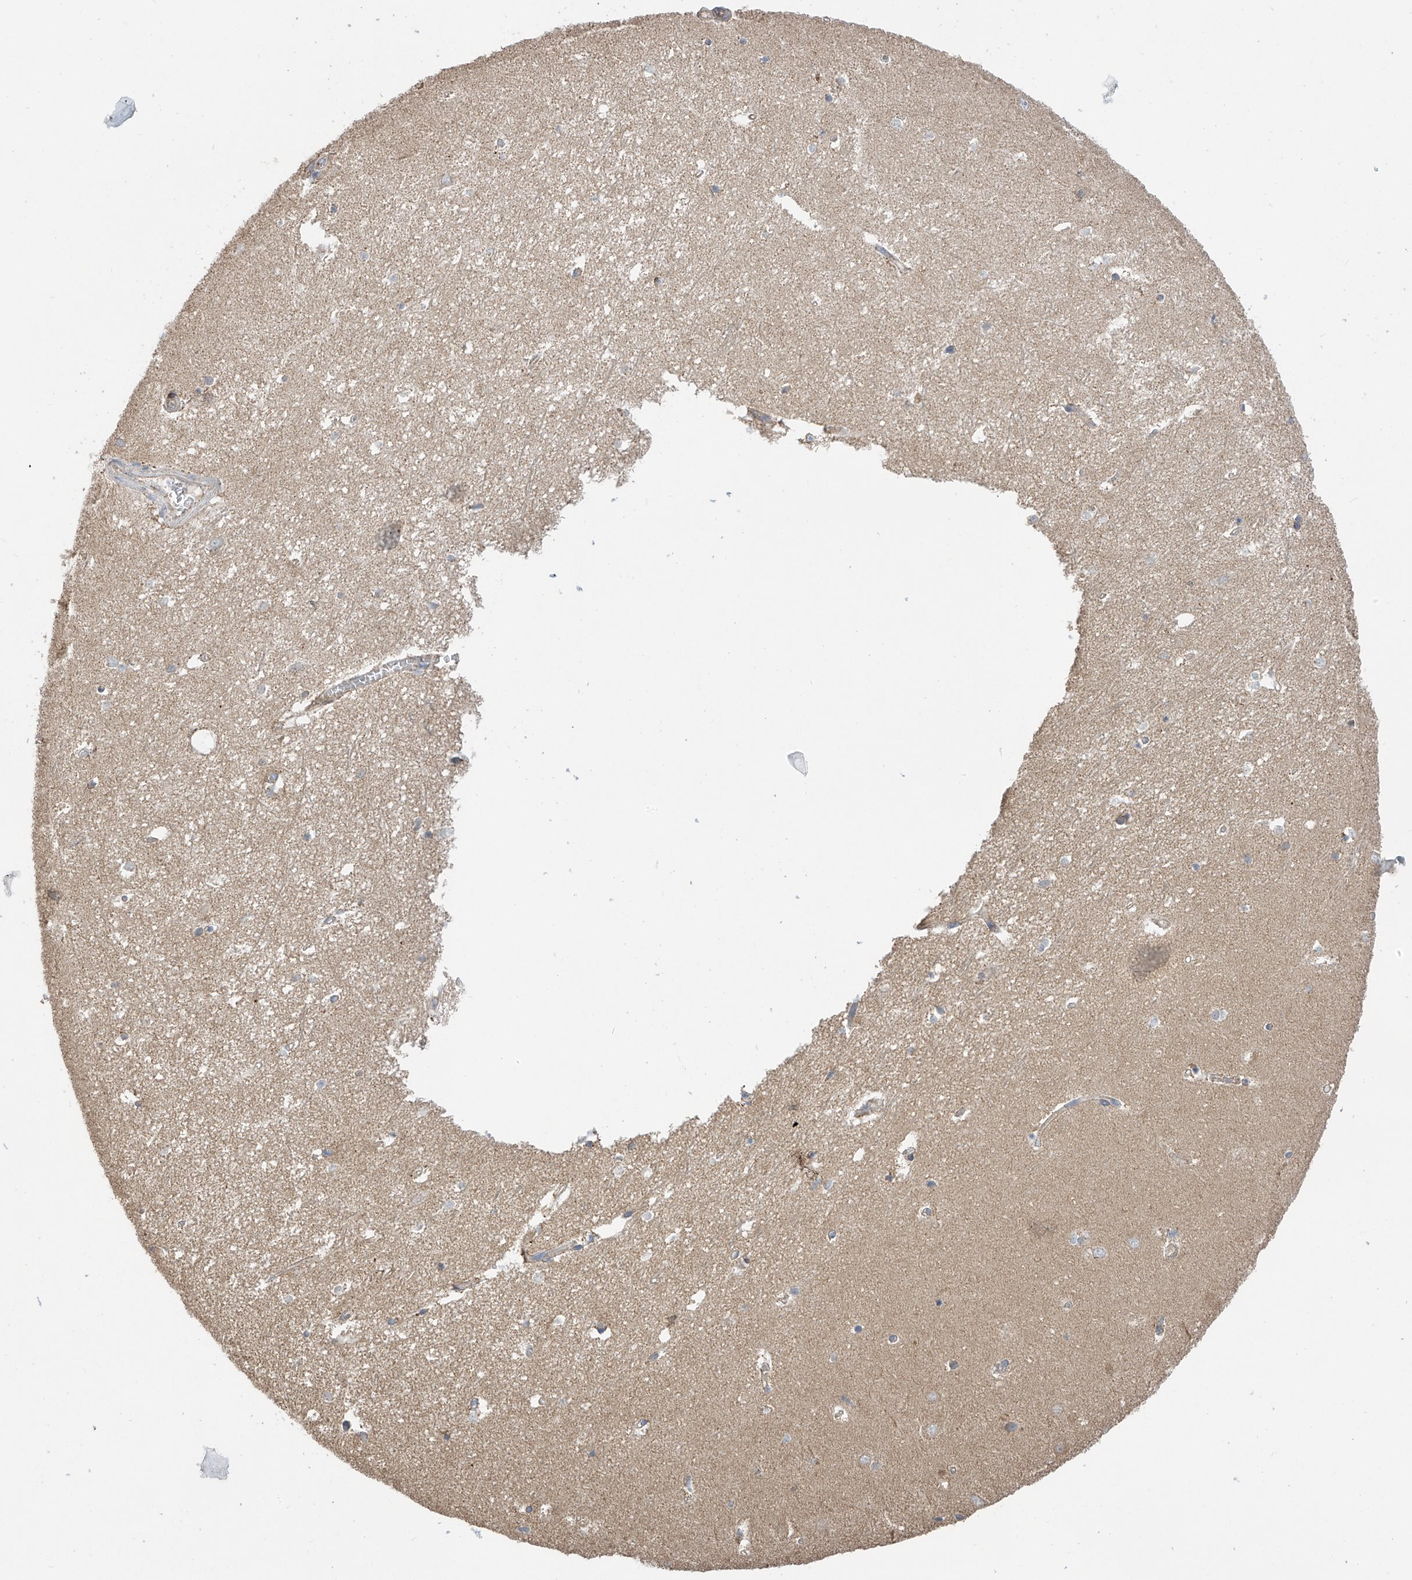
{"staining": {"intensity": "weak", "quantity": "<25%", "location": "cytoplasmic/membranous"}, "tissue": "hippocampus", "cell_type": "Glial cells", "image_type": "normal", "snomed": [{"axis": "morphology", "description": "Normal tissue, NOS"}, {"axis": "topography", "description": "Hippocampus"}], "caption": "Immunohistochemistry (IHC) histopathology image of unremarkable hippocampus: hippocampus stained with DAB (3,3'-diaminobenzidine) demonstrates no significant protein positivity in glial cells. (DAB (3,3'-diaminobenzidine) immunohistochemistry (IHC), high magnification).", "gene": "PNPT1", "patient": {"sex": "female", "age": 64}}